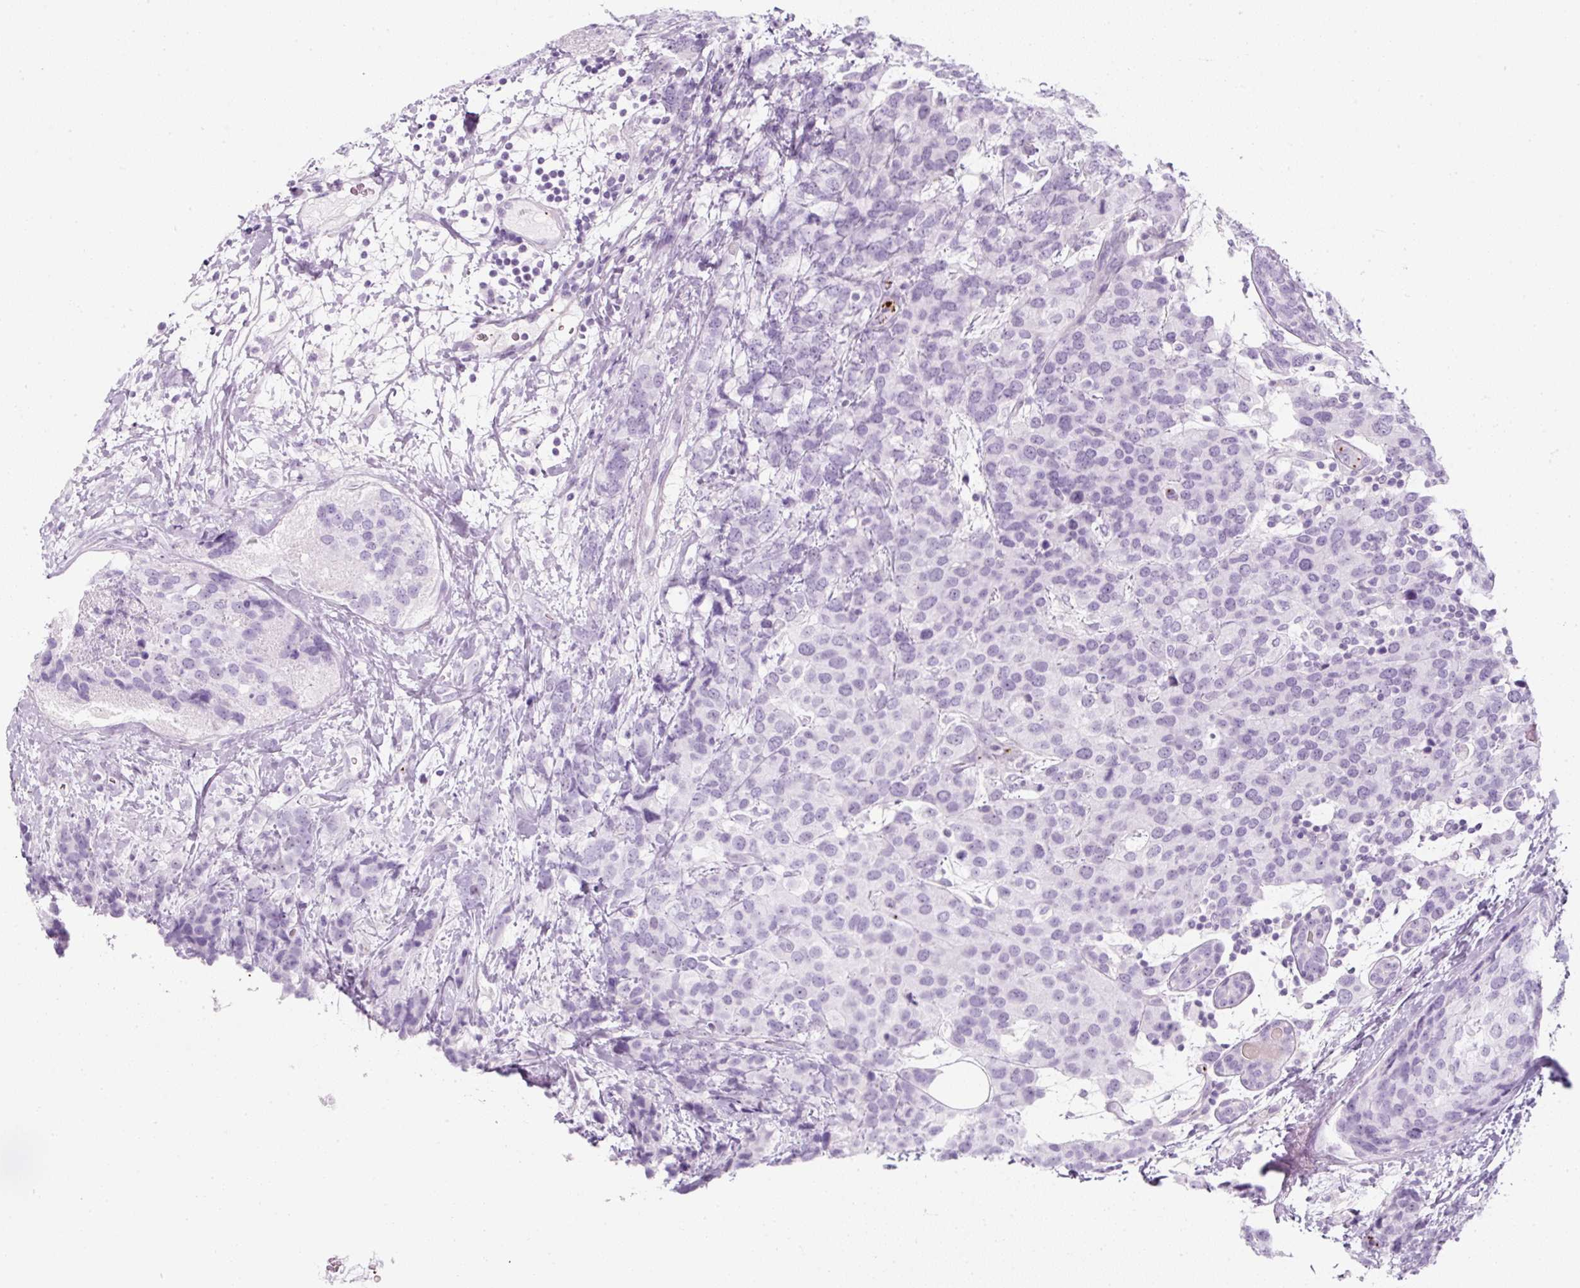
{"staining": {"intensity": "negative", "quantity": "none", "location": "none"}, "tissue": "breast cancer", "cell_type": "Tumor cells", "image_type": "cancer", "snomed": [{"axis": "morphology", "description": "Lobular carcinoma"}, {"axis": "topography", "description": "Breast"}], "caption": "Immunohistochemistry (IHC) of breast cancer displays no staining in tumor cells.", "gene": "PF4V1", "patient": {"sex": "female", "age": 59}}